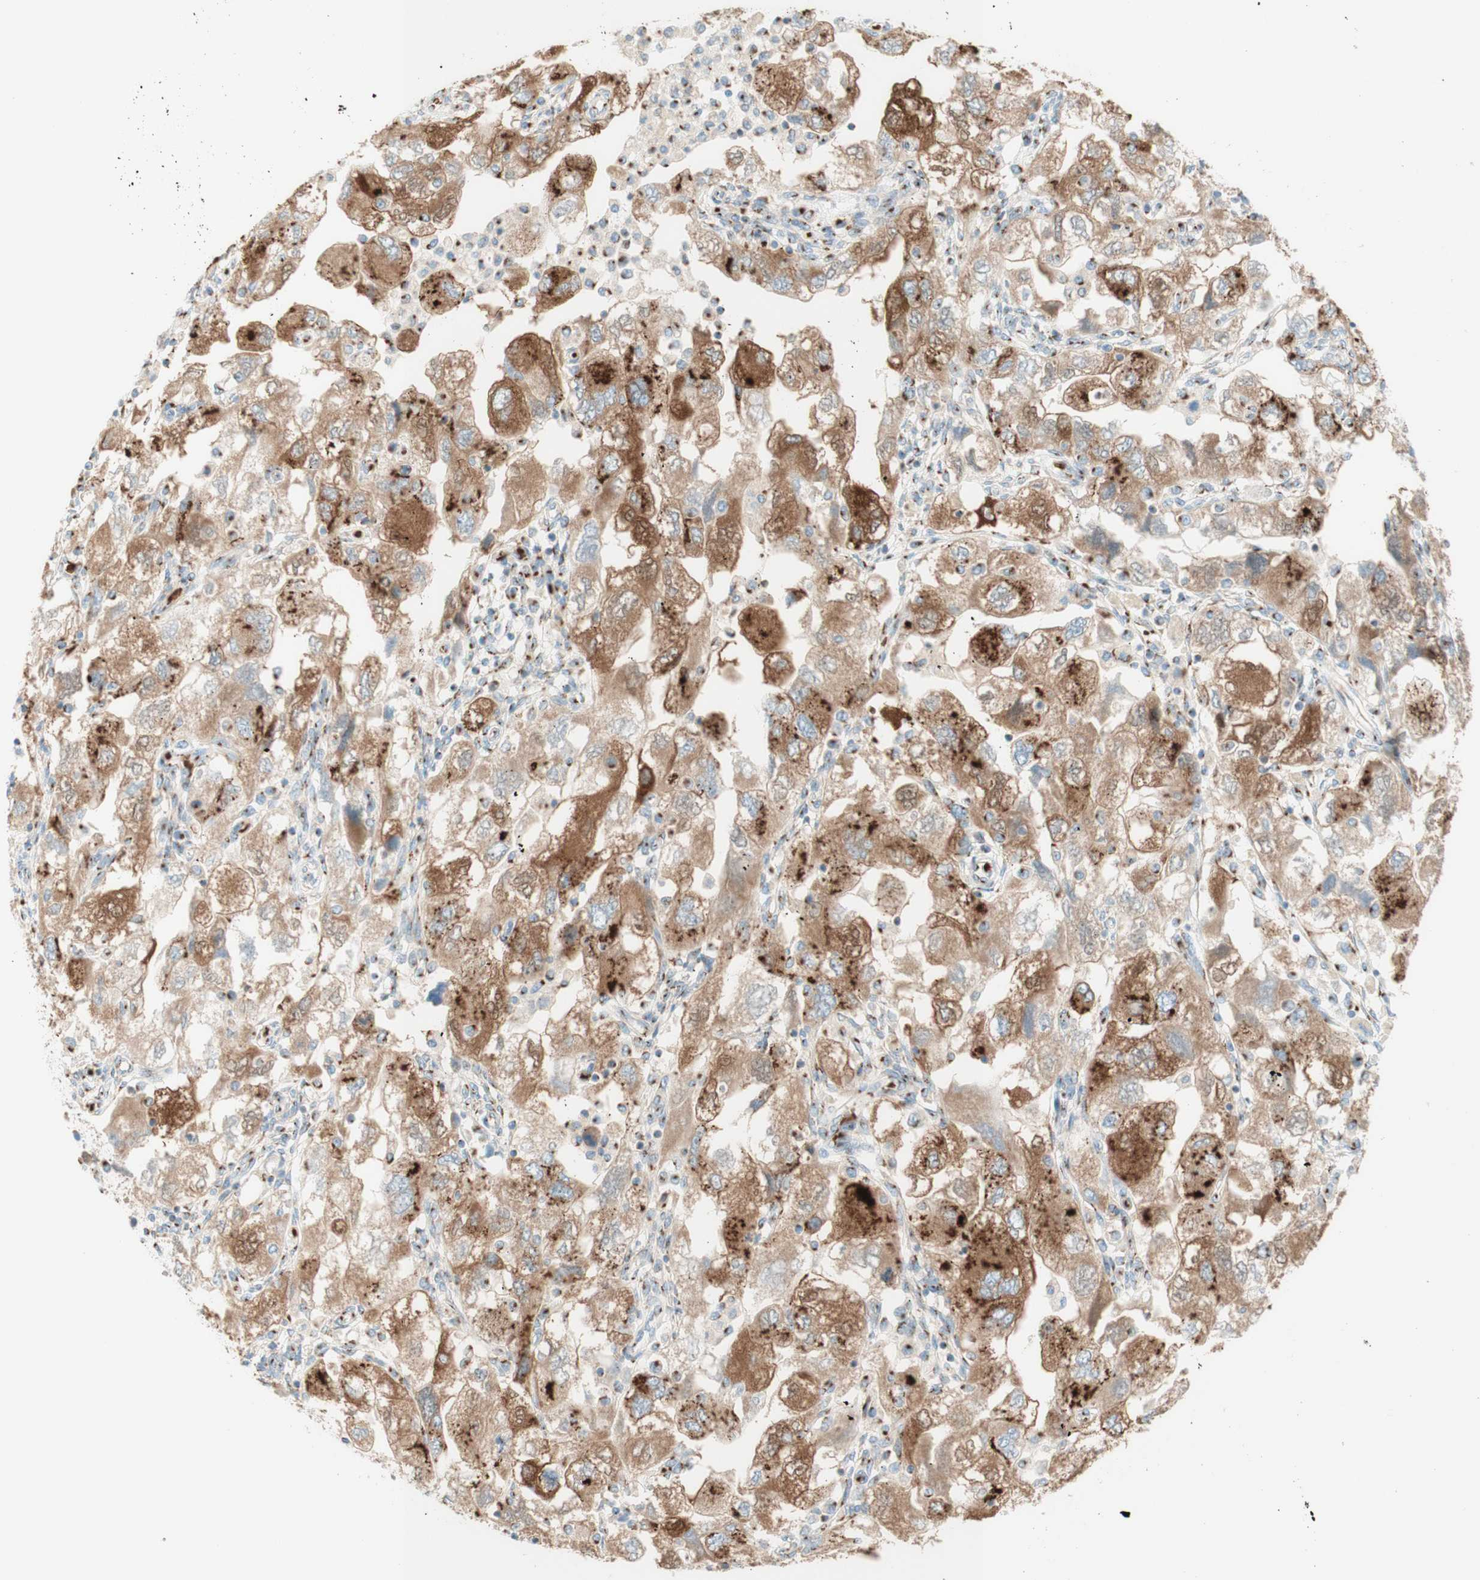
{"staining": {"intensity": "moderate", "quantity": ">75%", "location": "cytoplasmic/membranous"}, "tissue": "ovarian cancer", "cell_type": "Tumor cells", "image_type": "cancer", "snomed": [{"axis": "morphology", "description": "Carcinoma, NOS"}, {"axis": "morphology", "description": "Cystadenocarcinoma, serous, NOS"}, {"axis": "topography", "description": "Ovary"}], "caption": "Immunohistochemistry (IHC) of serous cystadenocarcinoma (ovarian) displays medium levels of moderate cytoplasmic/membranous staining in about >75% of tumor cells. The protein is shown in brown color, while the nuclei are stained blue.", "gene": "GOLGB1", "patient": {"sex": "female", "age": 69}}